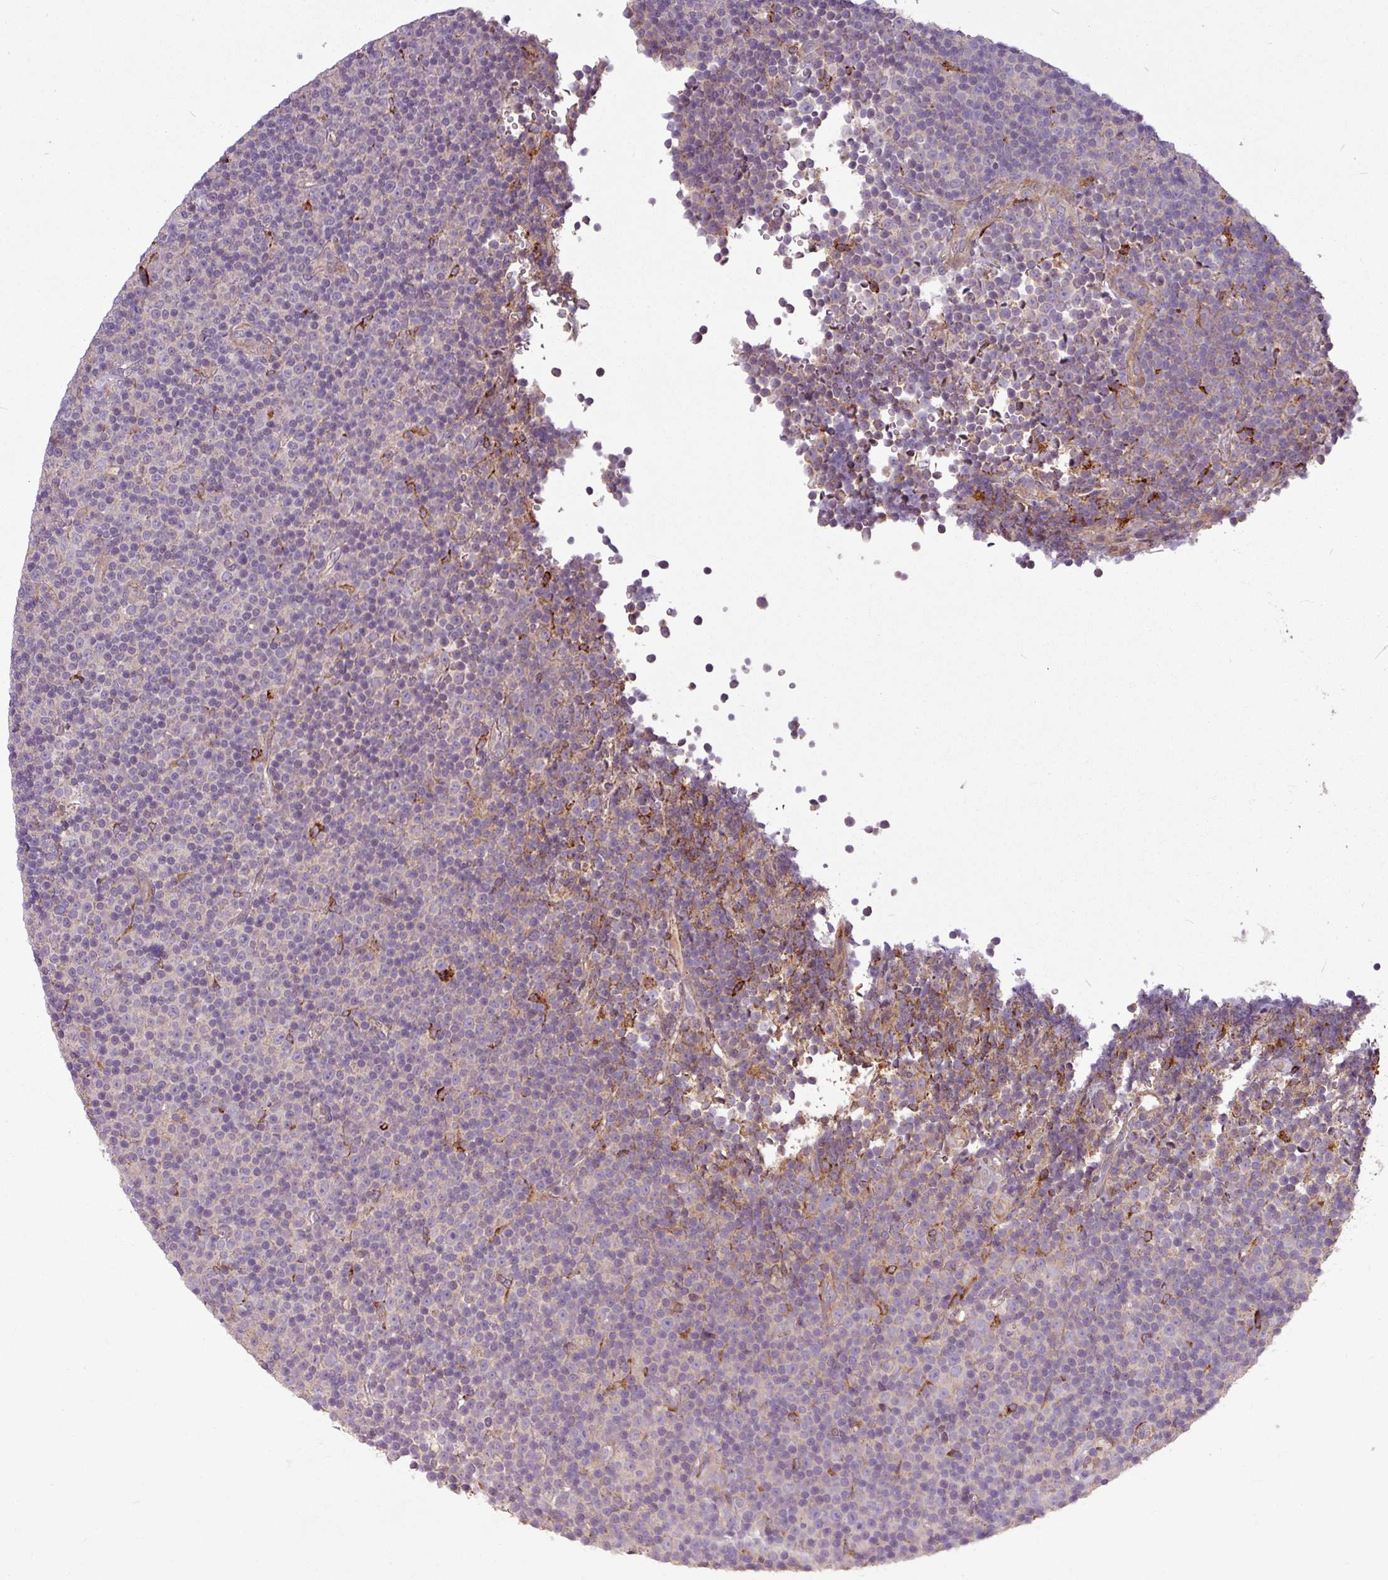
{"staining": {"intensity": "negative", "quantity": "none", "location": "none"}, "tissue": "lymphoma", "cell_type": "Tumor cells", "image_type": "cancer", "snomed": [{"axis": "morphology", "description": "Malignant lymphoma, non-Hodgkin's type, Low grade"}, {"axis": "topography", "description": "Lymph node"}], "caption": "The photomicrograph exhibits no staining of tumor cells in lymphoma. (Stains: DAB (3,3'-diaminobenzidine) immunohistochemistry (IHC) with hematoxylin counter stain, Microscopy: brightfield microscopy at high magnification).", "gene": "PAPLN", "patient": {"sex": "female", "age": 67}}